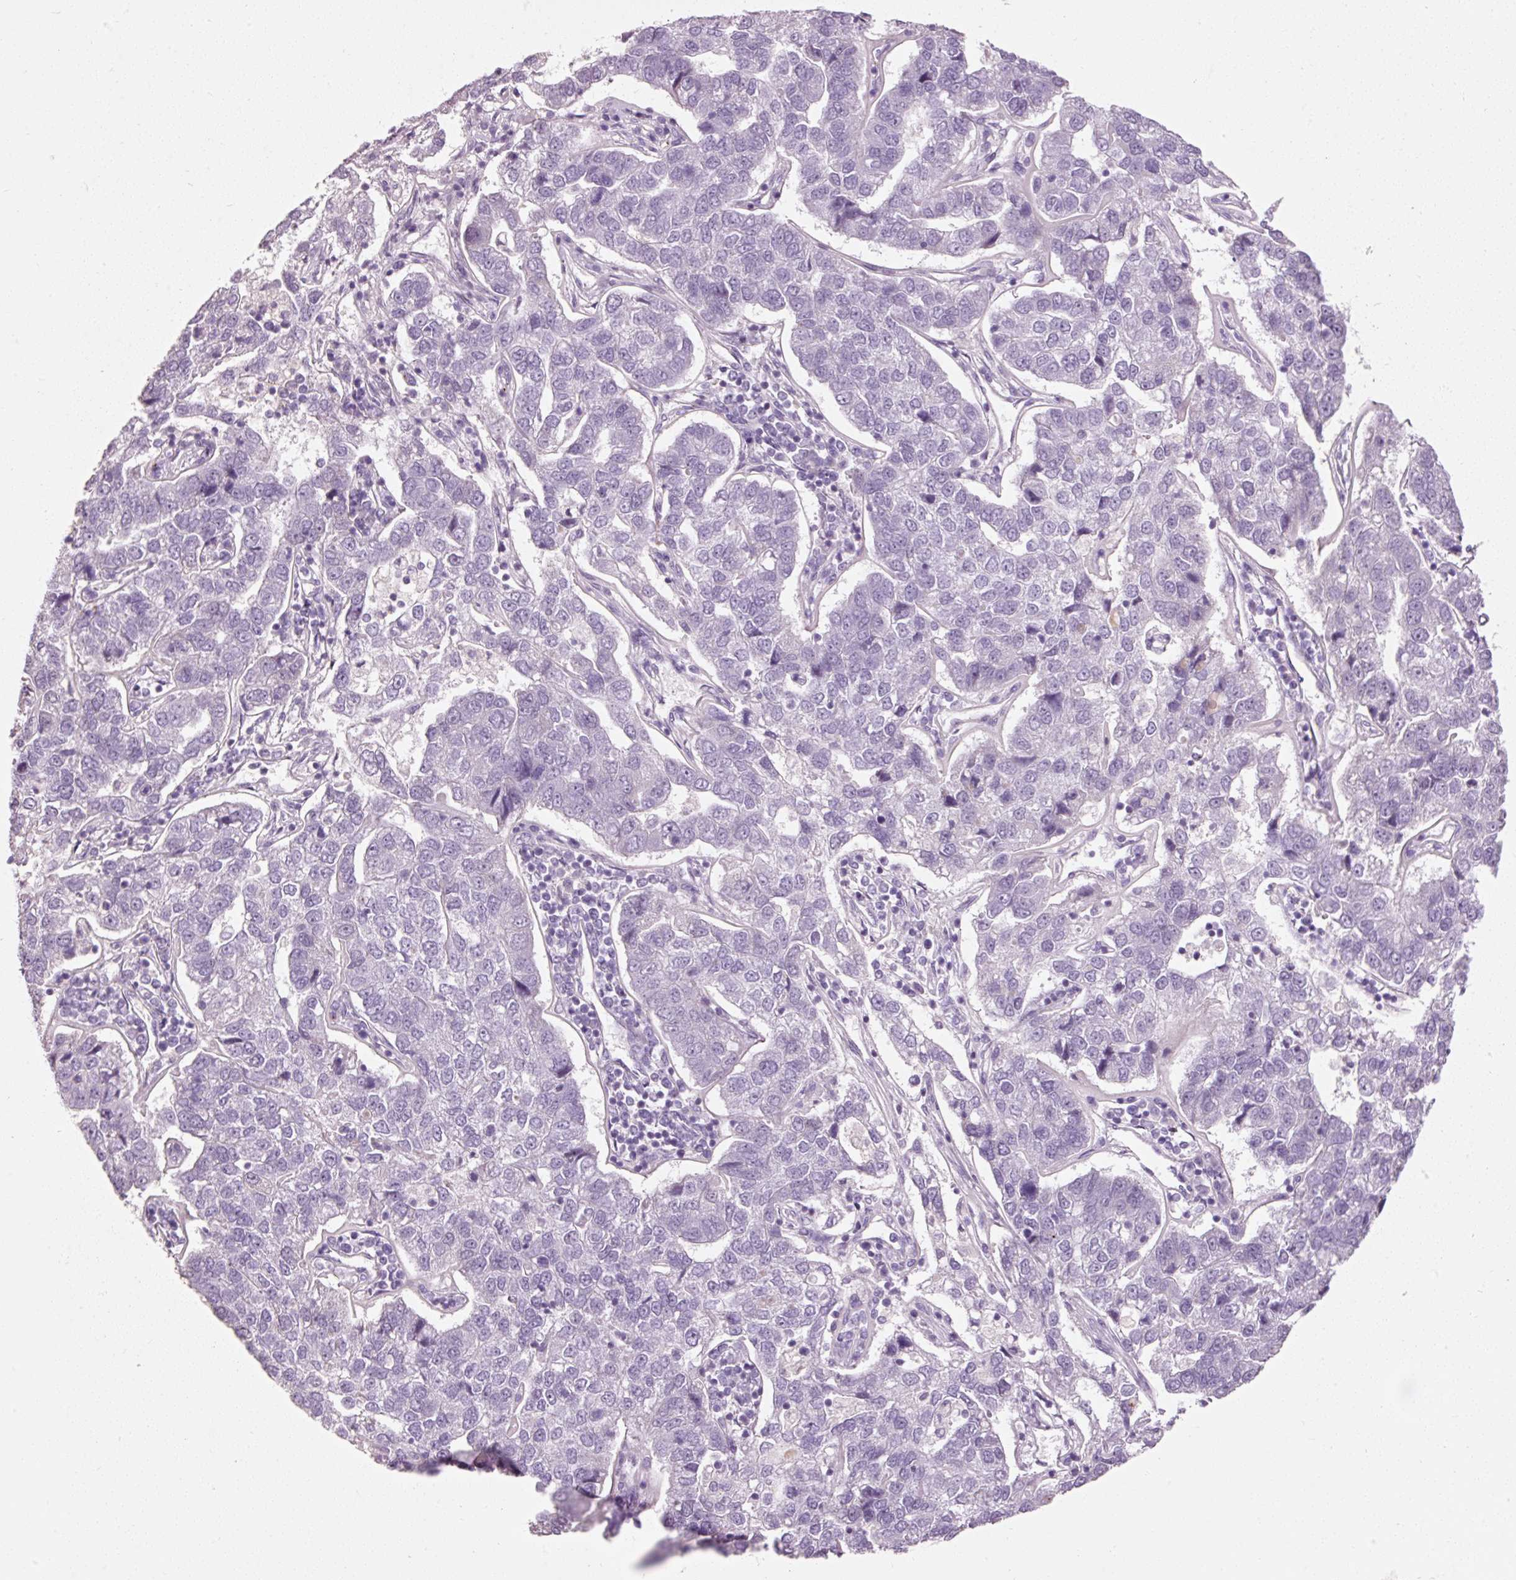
{"staining": {"intensity": "negative", "quantity": "none", "location": "none"}, "tissue": "pancreatic cancer", "cell_type": "Tumor cells", "image_type": "cancer", "snomed": [{"axis": "morphology", "description": "Adenocarcinoma, NOS"}, {"axis": "topography", "description": "Pancreas"}], "caption": "Immunohistochemistry (IHC) photomicrograph of neoplastic tissue: human pancreatic cancer stained with DAB (3,3'-diaminobenzidine) demonstrates no significant protein positivity in tumor cells.", "gene": "MUC5AC", "patient": {"sex": "female", "age": 61}}